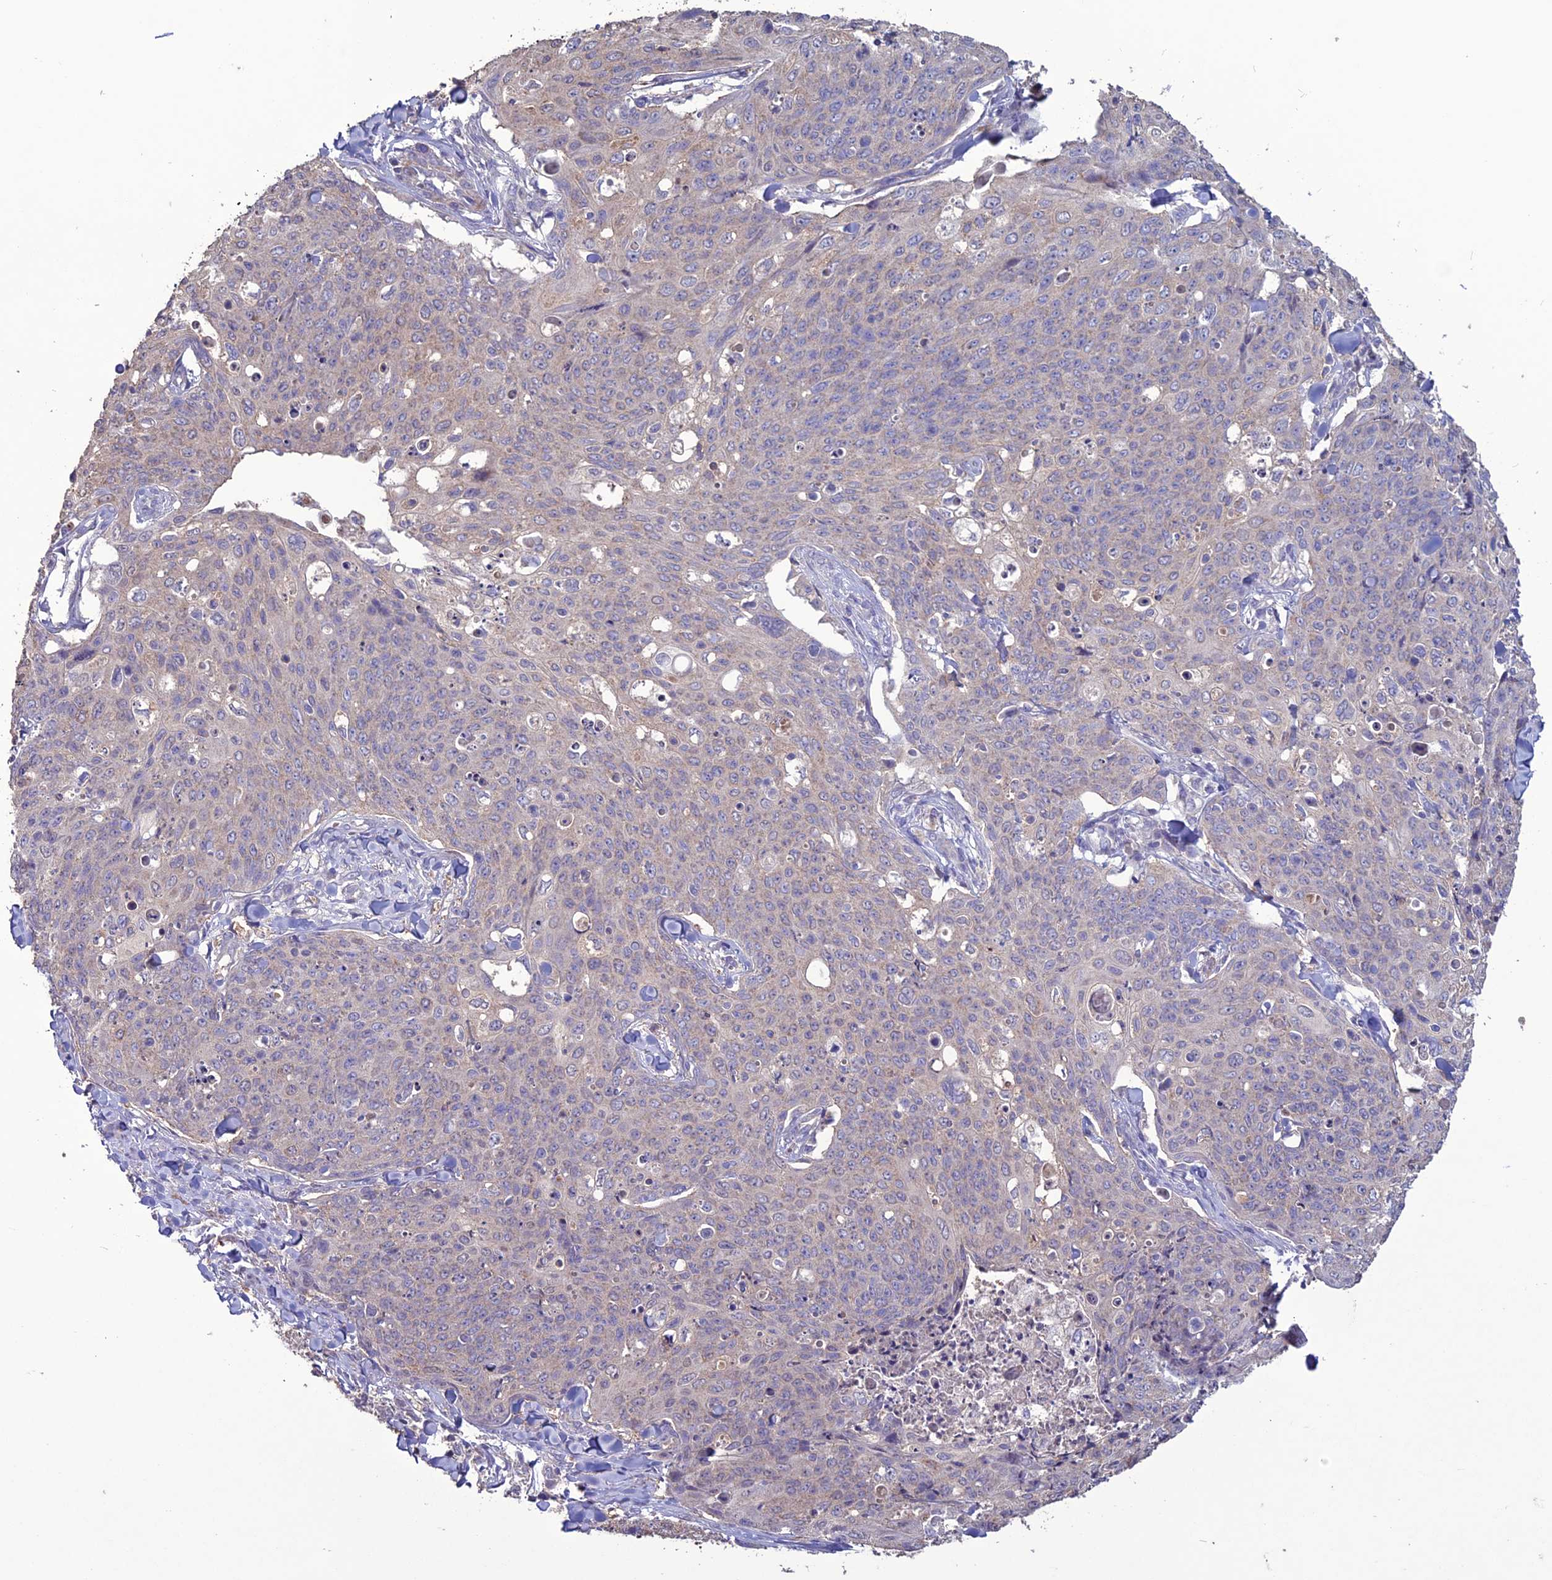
{"staining": {"intensity": "negative", "quantity": "none", "location": "none"}, "tissue": "skin cancer", "cell_type": "Tumor cells", "image_type": "cancer", "snomed": [{"axis": "morphology", "description": "Squamous cell carcinoma, NOS"}, {"axis": "topography", "description": "Skin"}, {"axis": "topography", "description": "Vulva"}], "caption": "Immunohistochemistry (IHC) histopathology image of neoplastic tissue: human skin cancer stained with DAB exhibits no significant protein expression in tumor cells.", "gene": "C2orf76", "patient": {"sex": "female", "age": 85}}